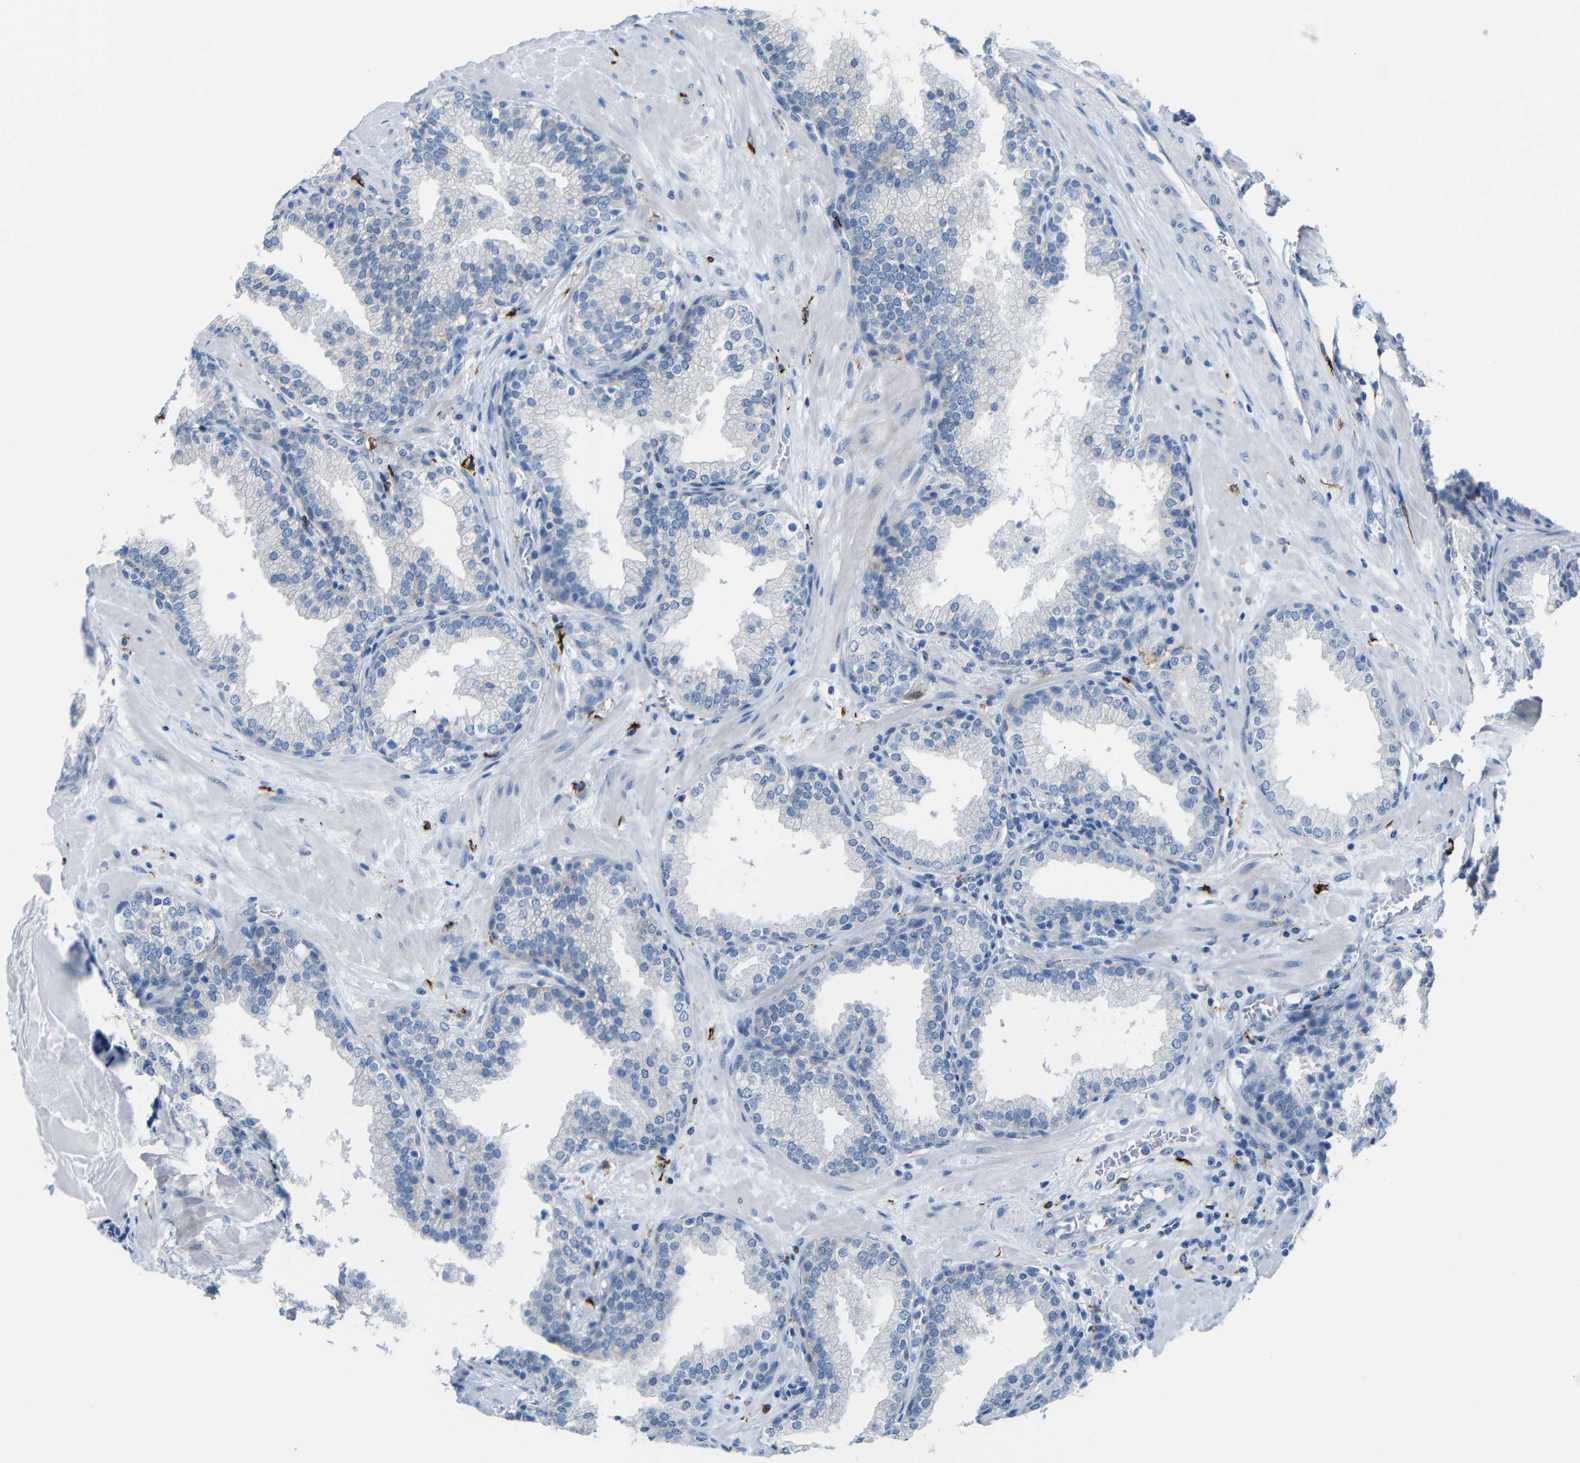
{"staining": {"intensity": "negative", "quantity": "none", "location": "none"}, "tissue": "prostate", "cell_type": "Glandular cells", "image_type": "normal", "snomed": [{"axis": "morphology", "description": "Normal tissue, NOS"}, {"axis": "topography", "description": "Prostate"}], "caption": "This image is of unremarkable prostate stained with immunohistochemistry to label a protein in brown with the nuclei are counter-stained blue. There is no positivity in glandular cells.", "gene": "C1orf210", "patient": {"sex": "male", "age": 51}}